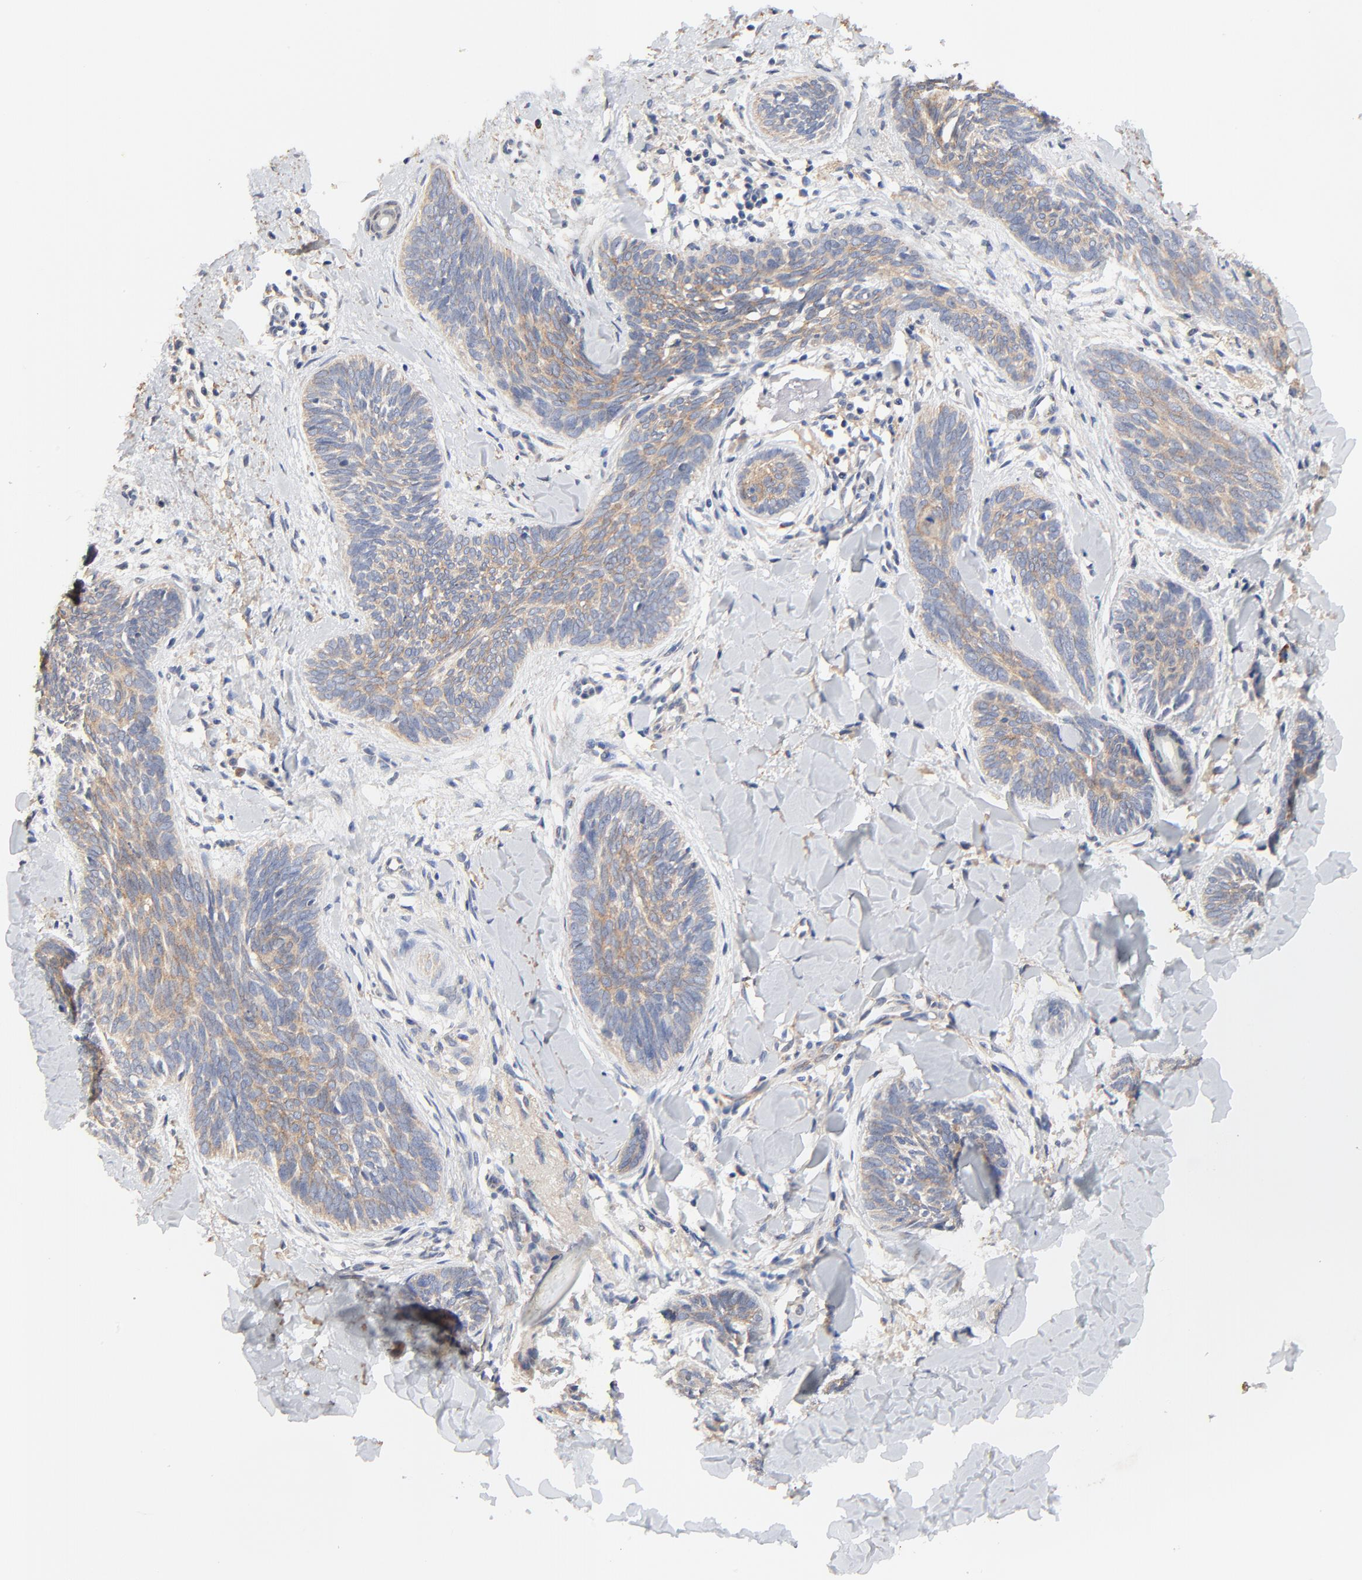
{"staining": {"intensity": "weak", "quantity": "25%-75%", "location": "cytoplasmic/membranous"}, "tissue": "skin cancer", "cell_type": "Tumor cells", "image_type": "cancer", "snomed": [{"axis": "morphology", "description": "Basal cell carcinoma"}, {"axis": "topography", "description": "Skin"}], "caption": "IHC photomicrograph of human basal cell carcinoma (skin) stained for a protein (brown), which shows low levels of weak cytoplasmic/membranous staining in about 25%-75% of tumor cells.", "gene": "VAV2", "patient": {"sex": "female", "age": 81}}